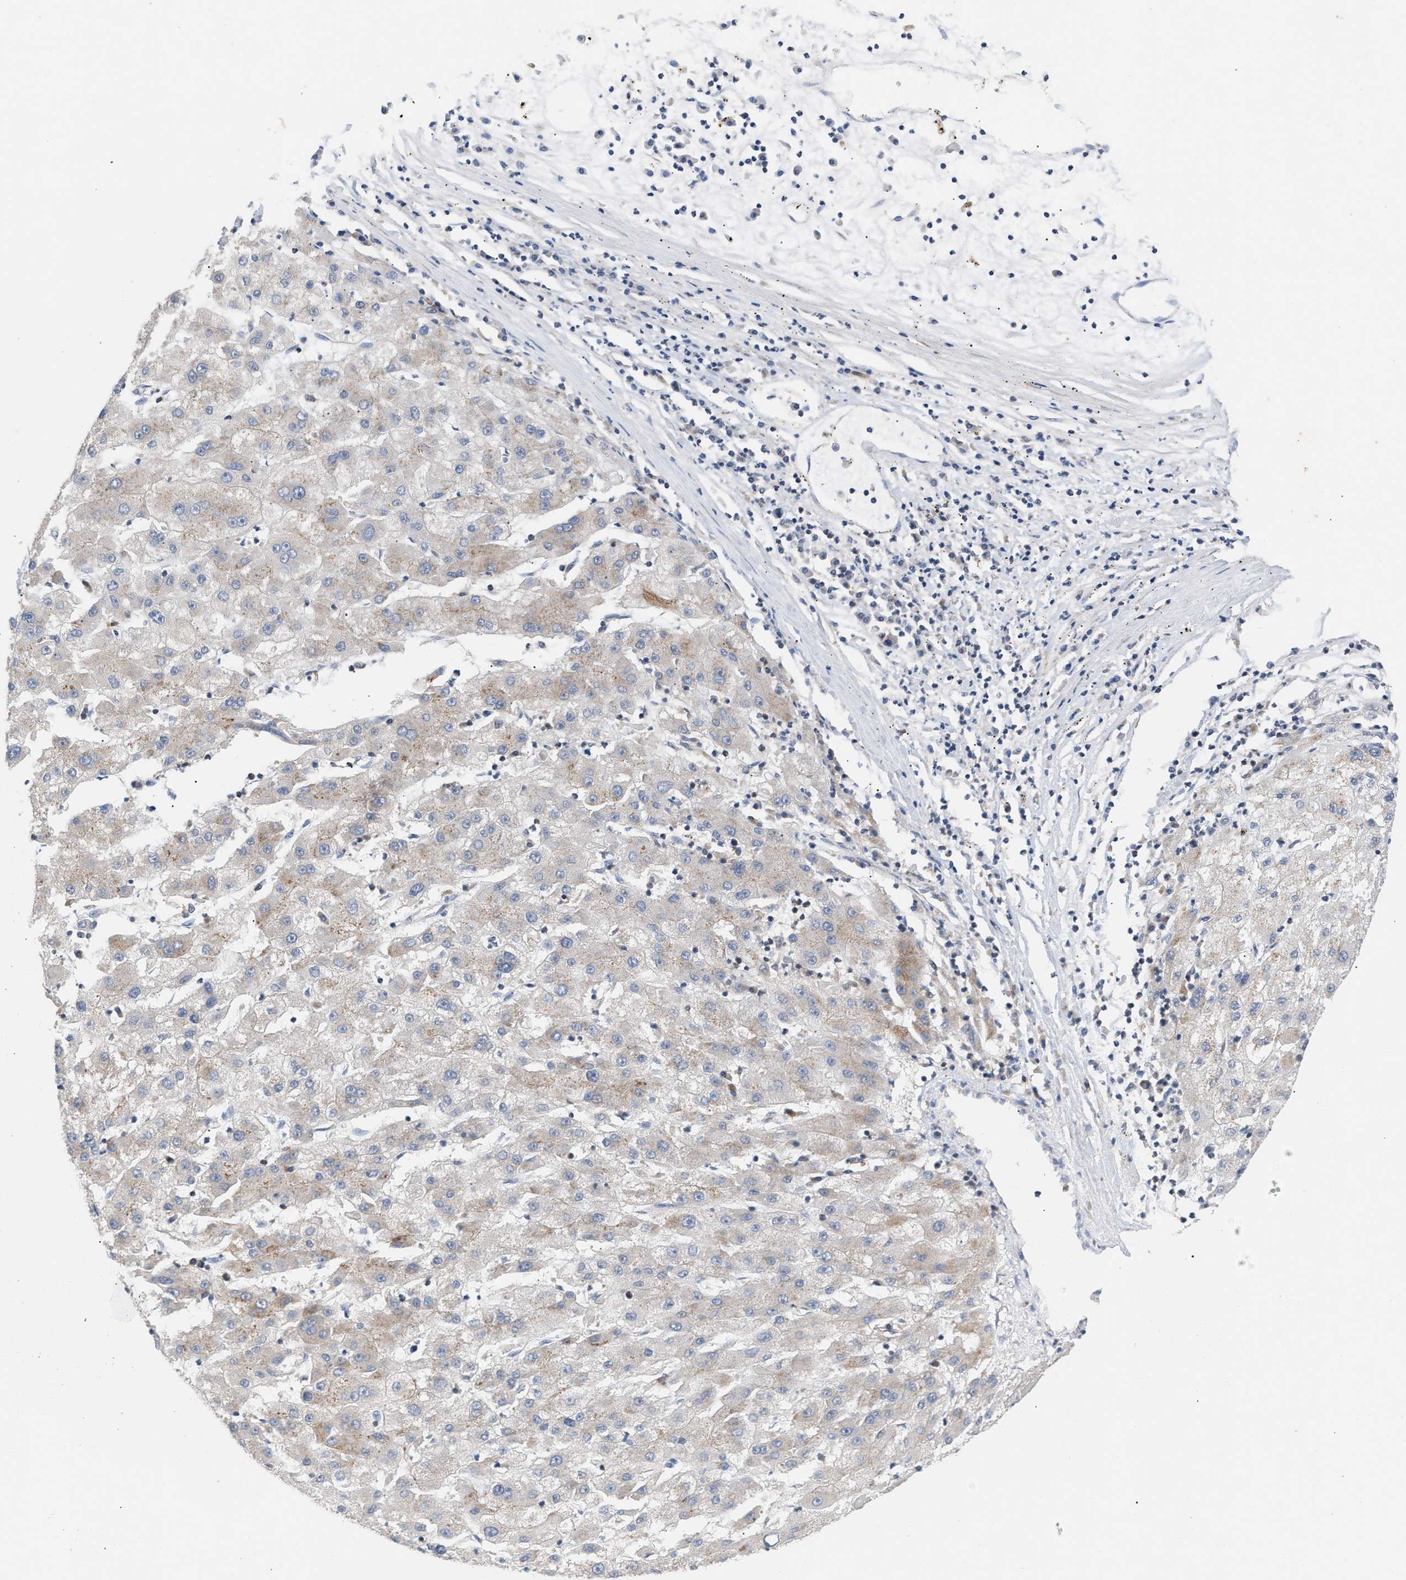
{"staining": {"intensity": "weak", "quantity": "25%-75%", "location": "cytoplasmic/membranous"}, "tissue": "liver cancer", "cell_type": "Tumor cells", "image_type": "cancer", "snomed": [{"axis": "morphology", "description": "Carcinoma, Hepatocellular, NOS"}, {"axis": "topography", "description": "Liver"}], "caption": "Tumor cells reveal weak cytoplasmic/membranous positivity in about 25%-75% of cells in liver hepatocellular carcinoma. (DAB IHC, brown staining for protein, blue staining for nuclei).", "gene": "DBNL", "patient": {"sex": "male", "age": 72}}